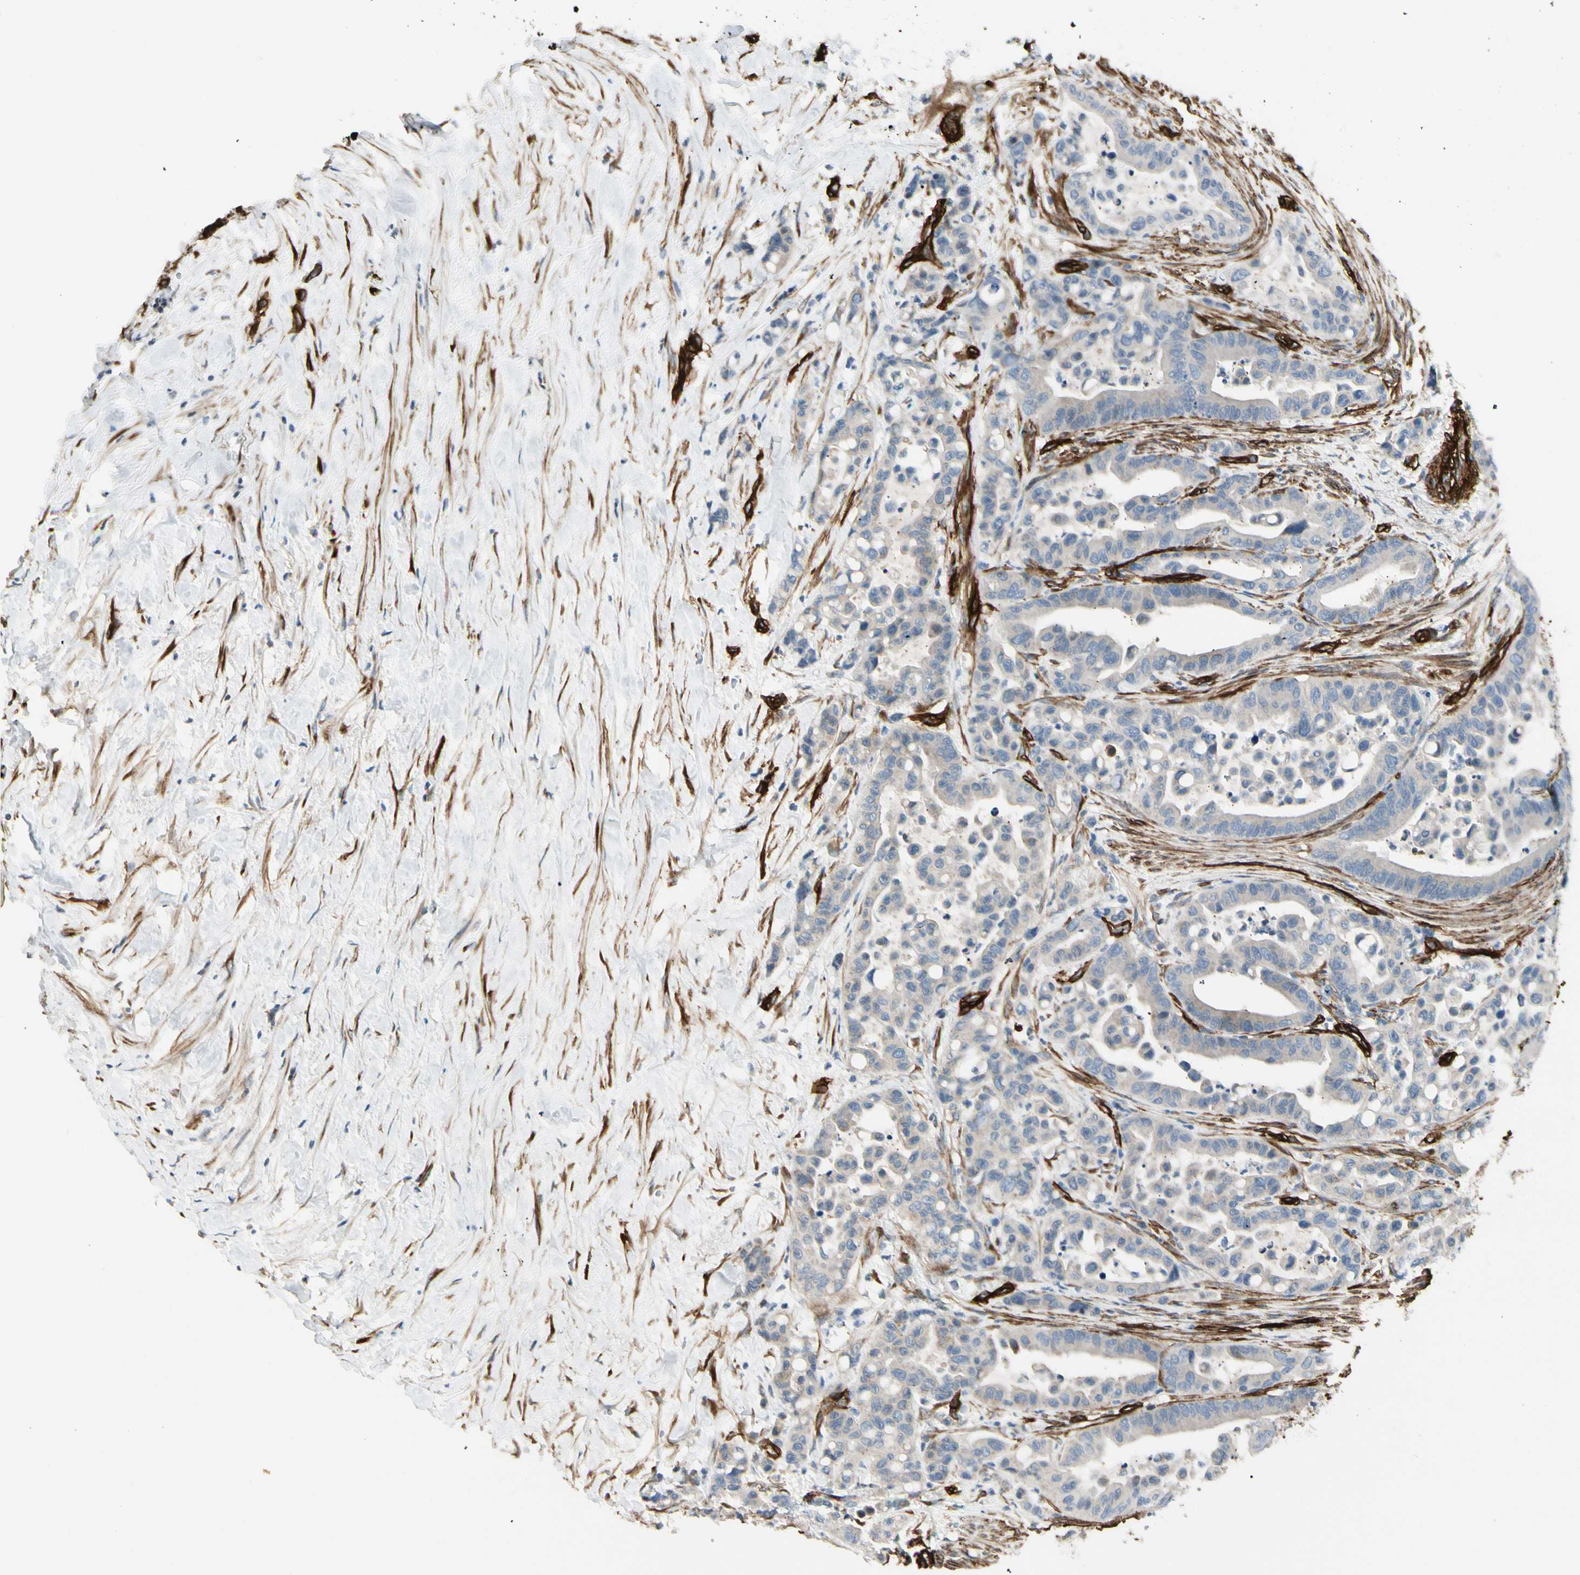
{"staining": {"intensity": "negative", "quantity": "none", "location": "none"}, "tissue": "colorectal cancer", "cell_type": "Tumor cells", "image_type": "cancer", "snomed": [{"axis": "morphology", "description": "Normal tissue, NOS"}, {"axis": "morphology", "description": "Adenocarcinoma, NOS"}, {"axis": "topography", "description": "Colon"}], "caption": "An image of human adenocarcinoma (colorectal) is negative for staining in tumor cells.", "gene": "MCAM", "patient": {"sex": "male", "age": 82}}